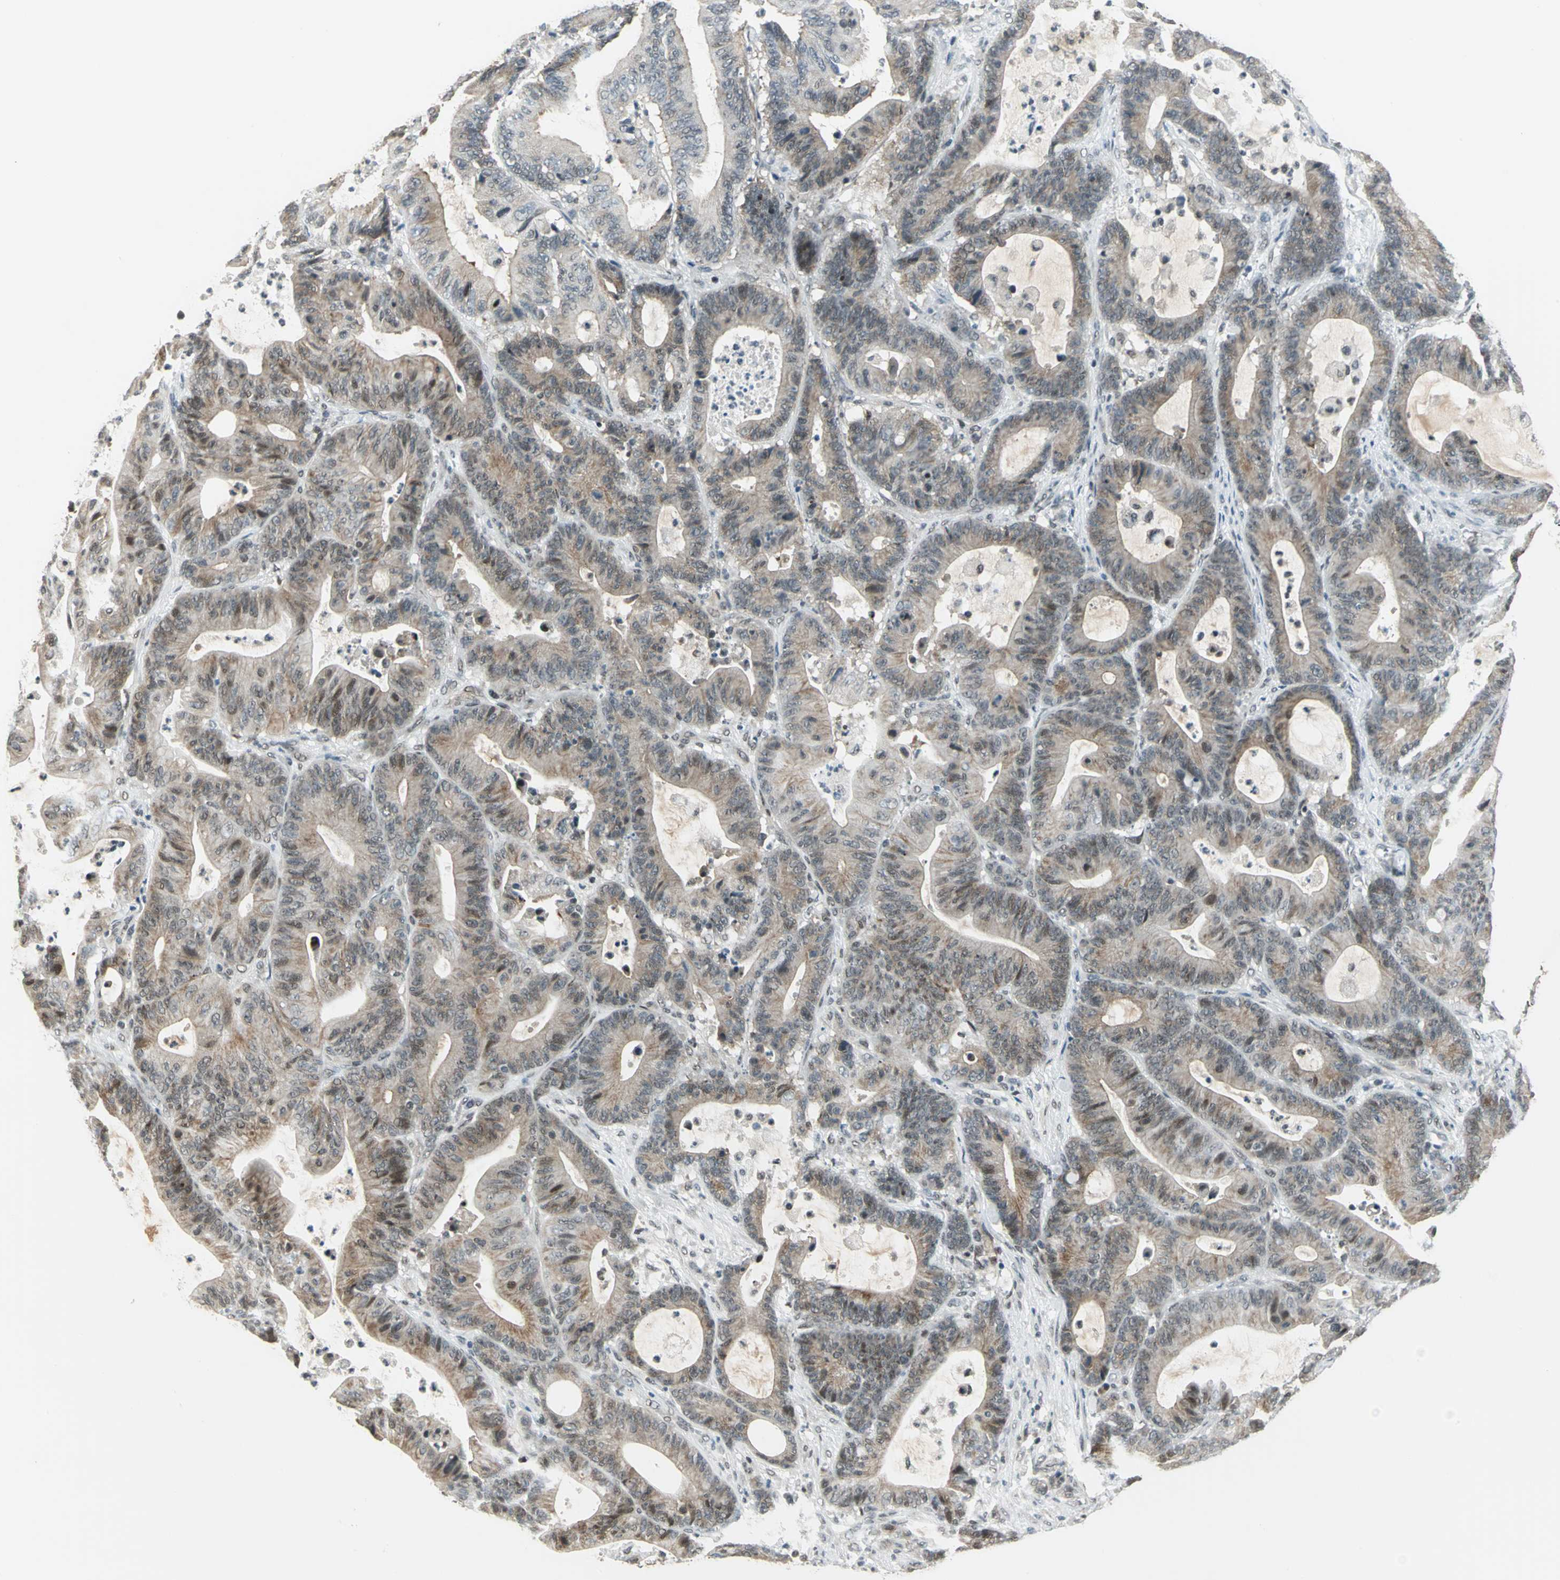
{"staining": {"intensity": "weak", "quantity": "25%-75%", "location": "cytoplasmic/membranous,nuclear"}, "tissue": "colorectal cancer", "cell_type": "Tumor cells", "image_type": "cancer", "snomed": [{"axis": "morphology", "description": "Adenocarcinoma, NOS"}, {"axis": "topography", "description": "Colon"}], "caption": "Human colorectal cancer stained for a protein (brown) exhibits weak cytoplasmic/membranous and nuclear positive expression in approximately 25%-75% of tumor cells.", "gene": "RAD17", "patient": {"sex": "female", "age": 84}}